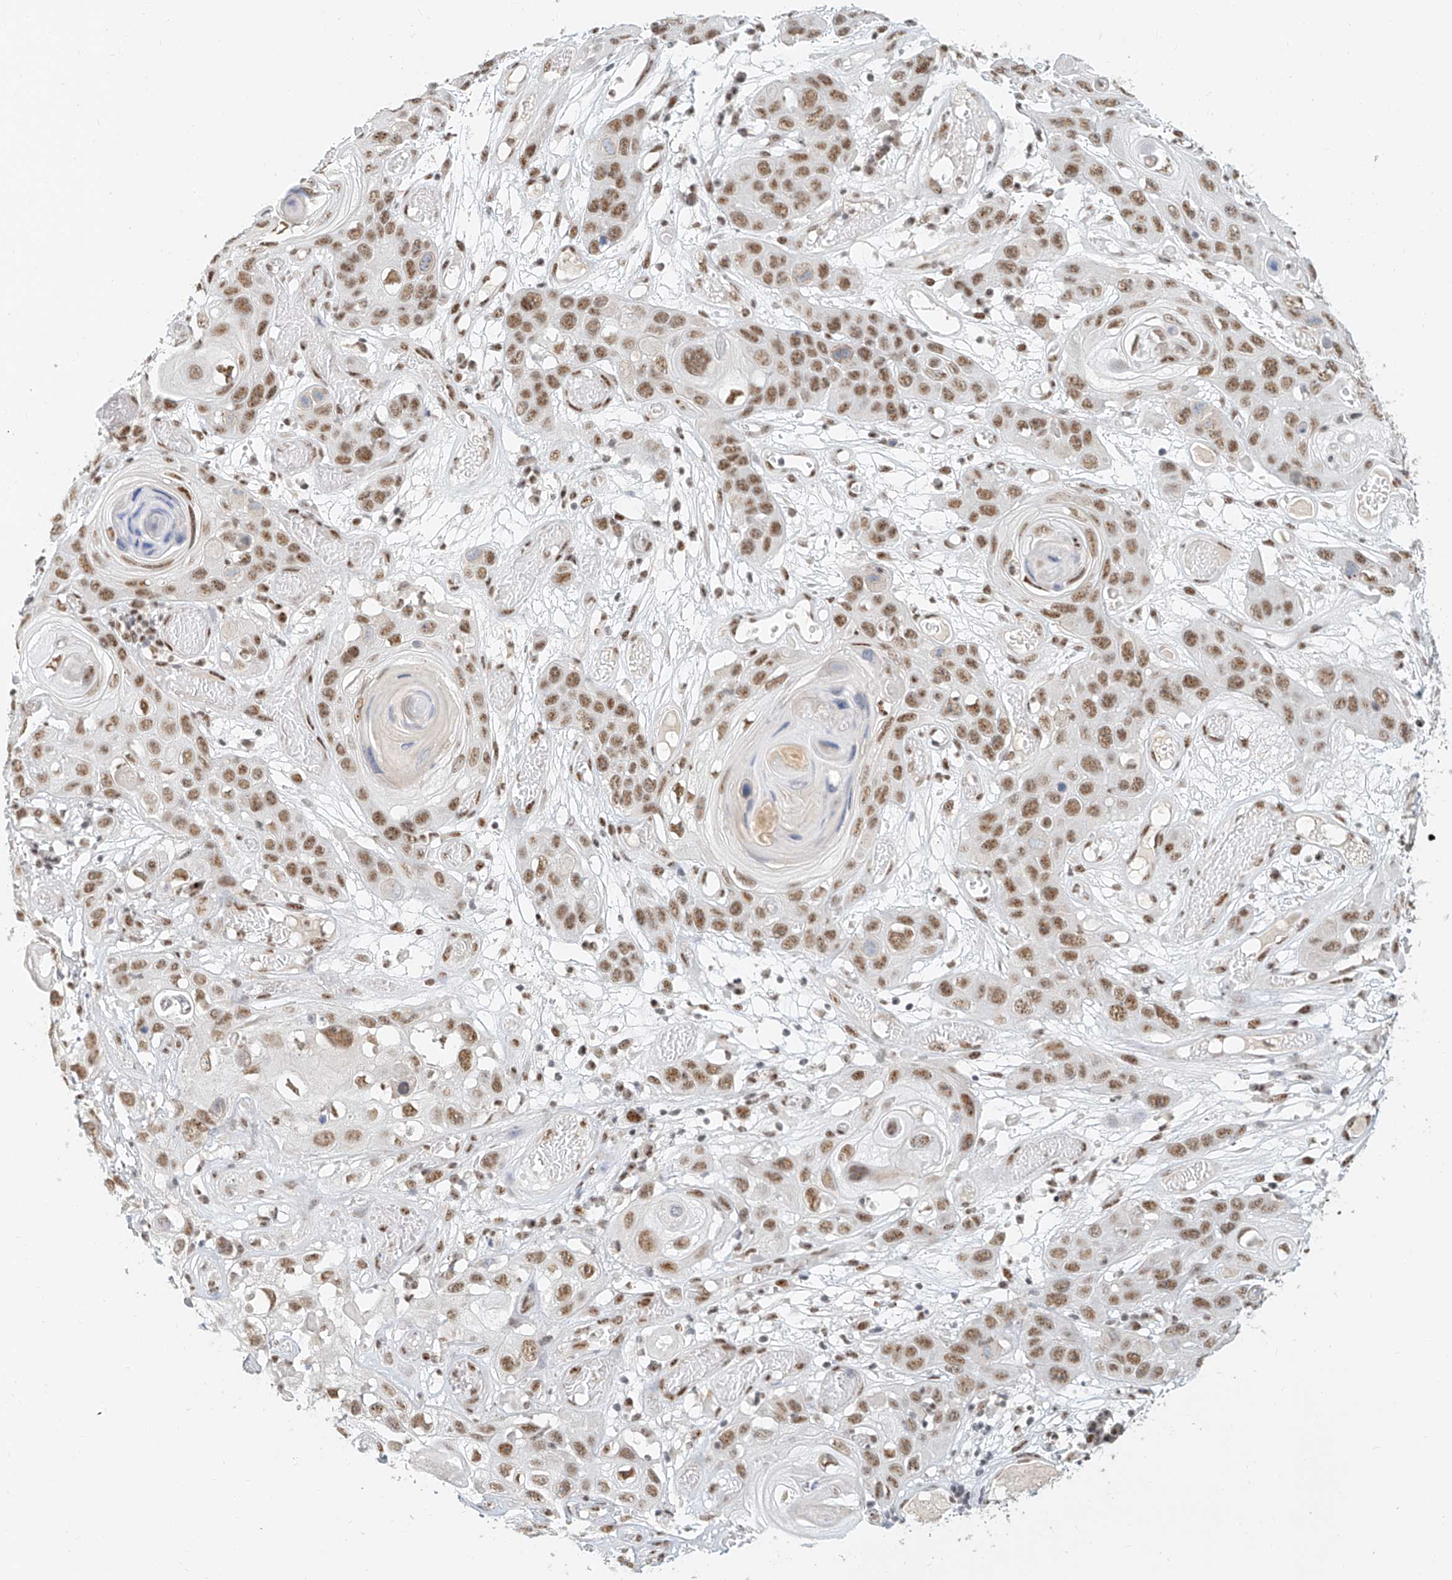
{"staining": {"intensity": "moderate", "quantity": ">75%", "location": "nuclear"}, "tissue": "skin cancer", "cell_type": "Tumor cells", "image_type": "cancer", "snomed": [{"axis": "morphology", "description": "Squamous cell carcinoma, NOS"}, {"axis": "topography", "description": "Skin"}], "caption": "Immunohistochemistry image of neoplastic tissue: human skin cancer stained using IHC exhibits medium levels of moderate protein expression localized specifically in the nuclear of tumor cells, appearing as a nuclear brown color.", "gene": "CXorf58", "patient": {"sex": "male", "age": 55}}